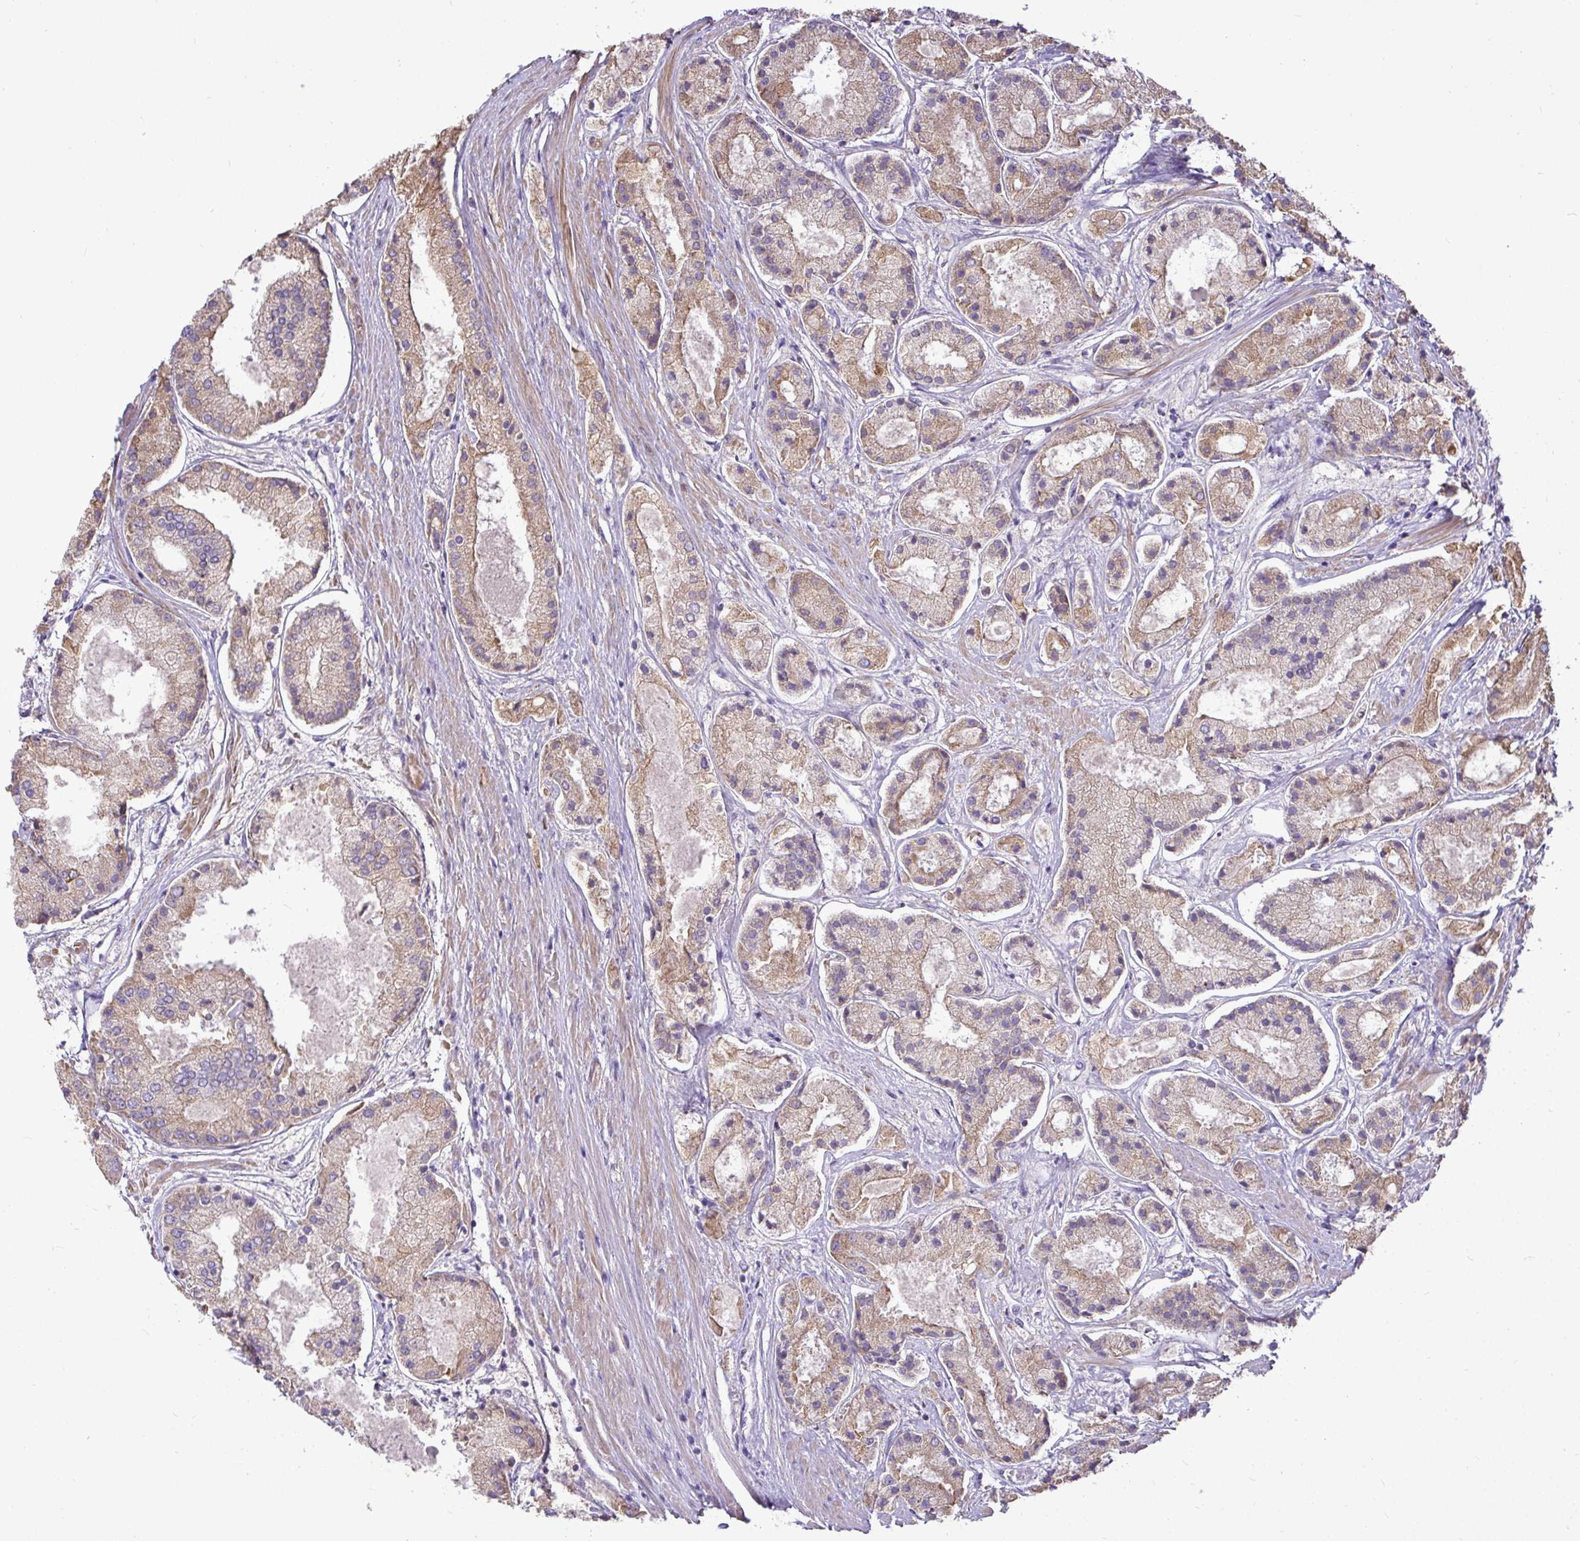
{"staining": {"intensity": "moderate", "quantity": ">75%", "location": "cytoplasmic/membranous"}, "tissue": "prostate cancer", "cell_type": "Tumor cells", "image_type": "cancer", "snomed": [{"axis": "morphology", "description": "Adenocarcinoma, High grade"}, {"axis": "topography", "description": "Prostate"}], "caption": "Immunohistochemical staining of human prostate cancer exhibits medium levels of moderate cytoplasmic/membranous protein staining in approximately >75% of tumor cells.", "gene": "STRIP1", "patient": {"sex": "male", "age": 67}}